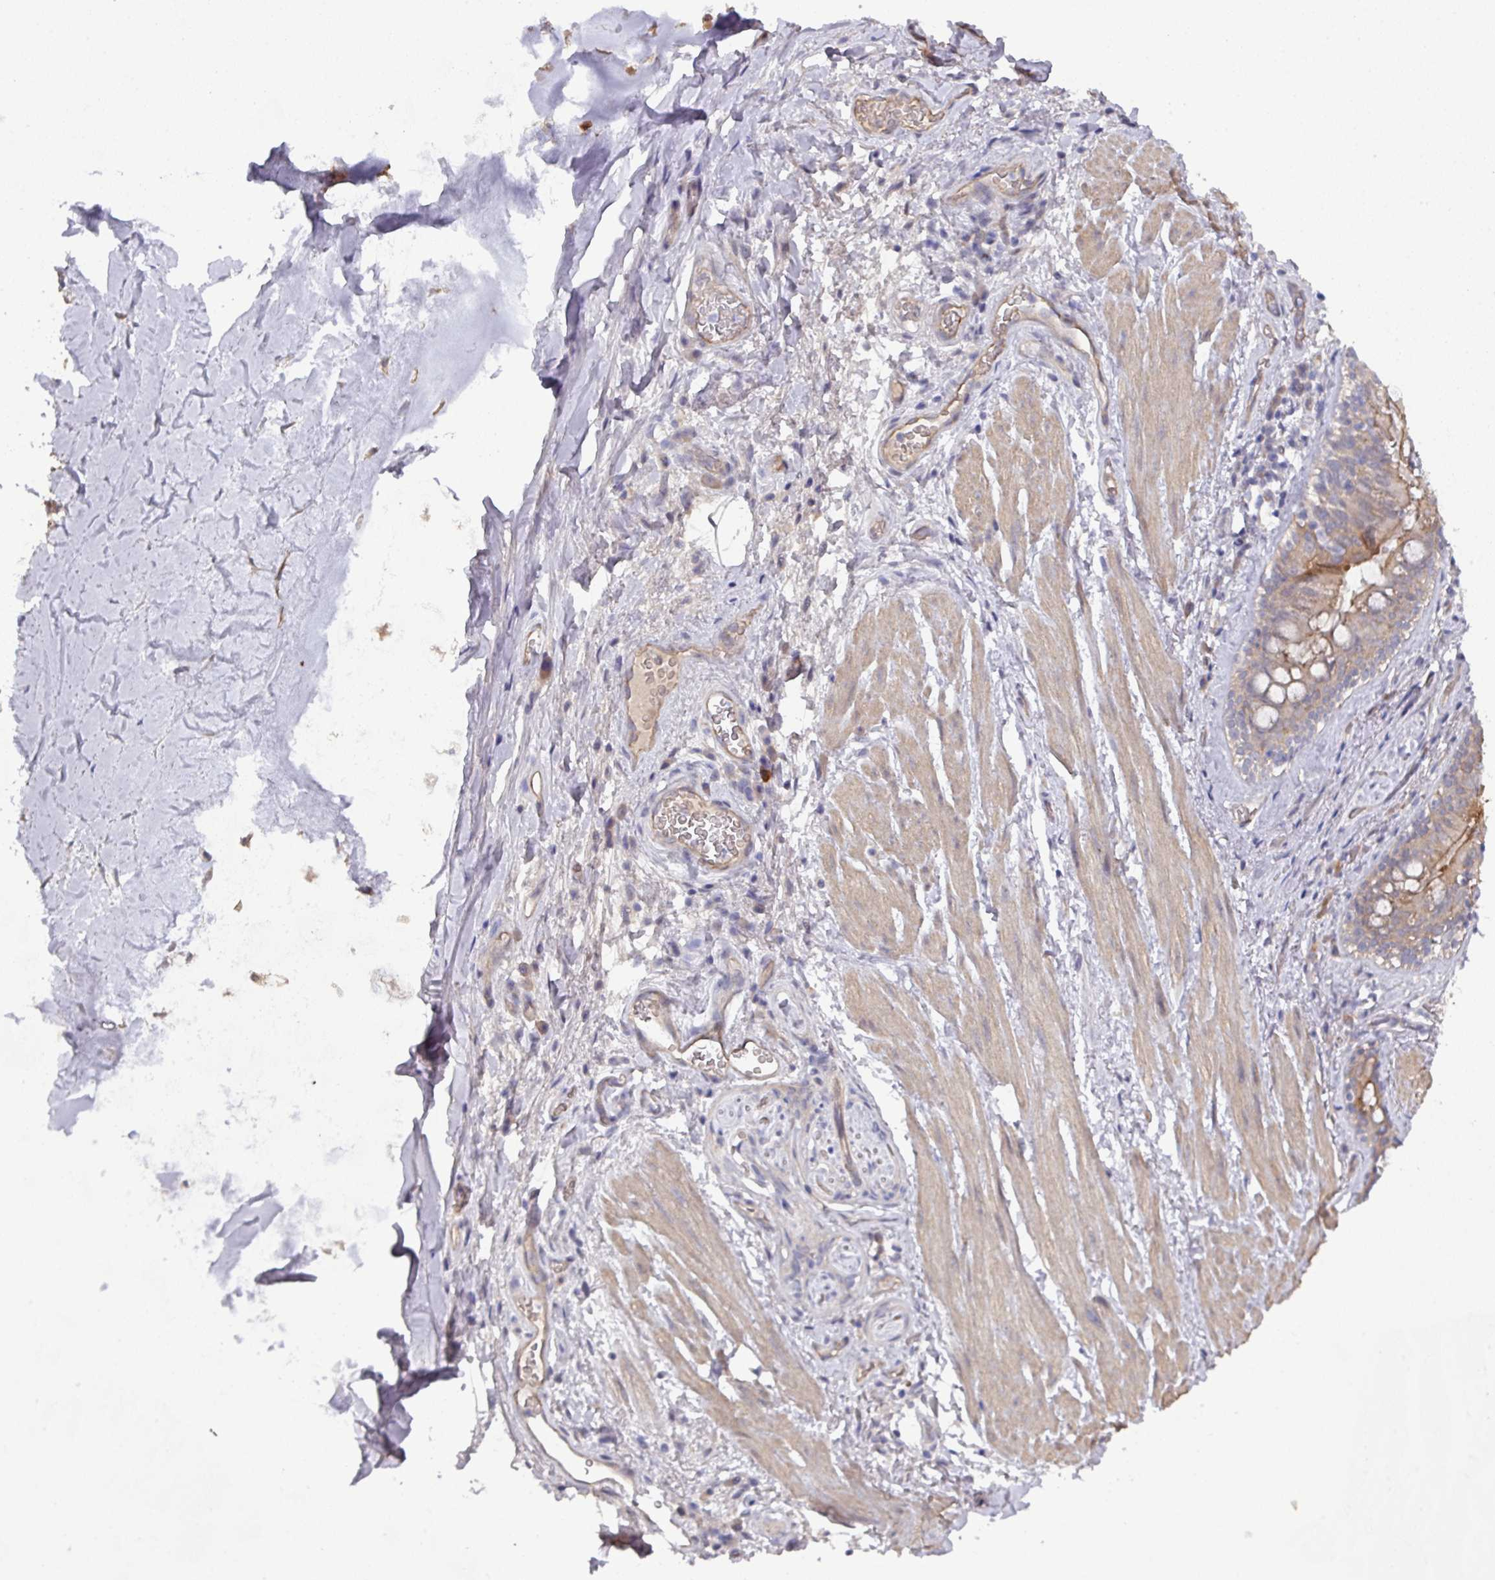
{"staining": {"intensity": "moderate", "quantity": "25%-75%", "location": "cytoplasmic/membranous"}, "tissue": "soft tissue", "cell_type": "Chondrocytes", "image_type": "normal", "snomed": [{"axis": "morphology", "description": "Normal tissue, NOS"}, {"axis": "topography", "description": "Cartilage tissue"}, {"axis": "topography", "description": "Bronchus"}], "caption": "Protein analysis of unremarkable soft tissue displays moderate cytoplasmic/membranous expression in approximately 25%-75% of chondrocytes. (Brightfield microscopy of DAB IHC at high magnification).", "gene": "PRR5", "patient": {"sex": "male", "age": 58}}